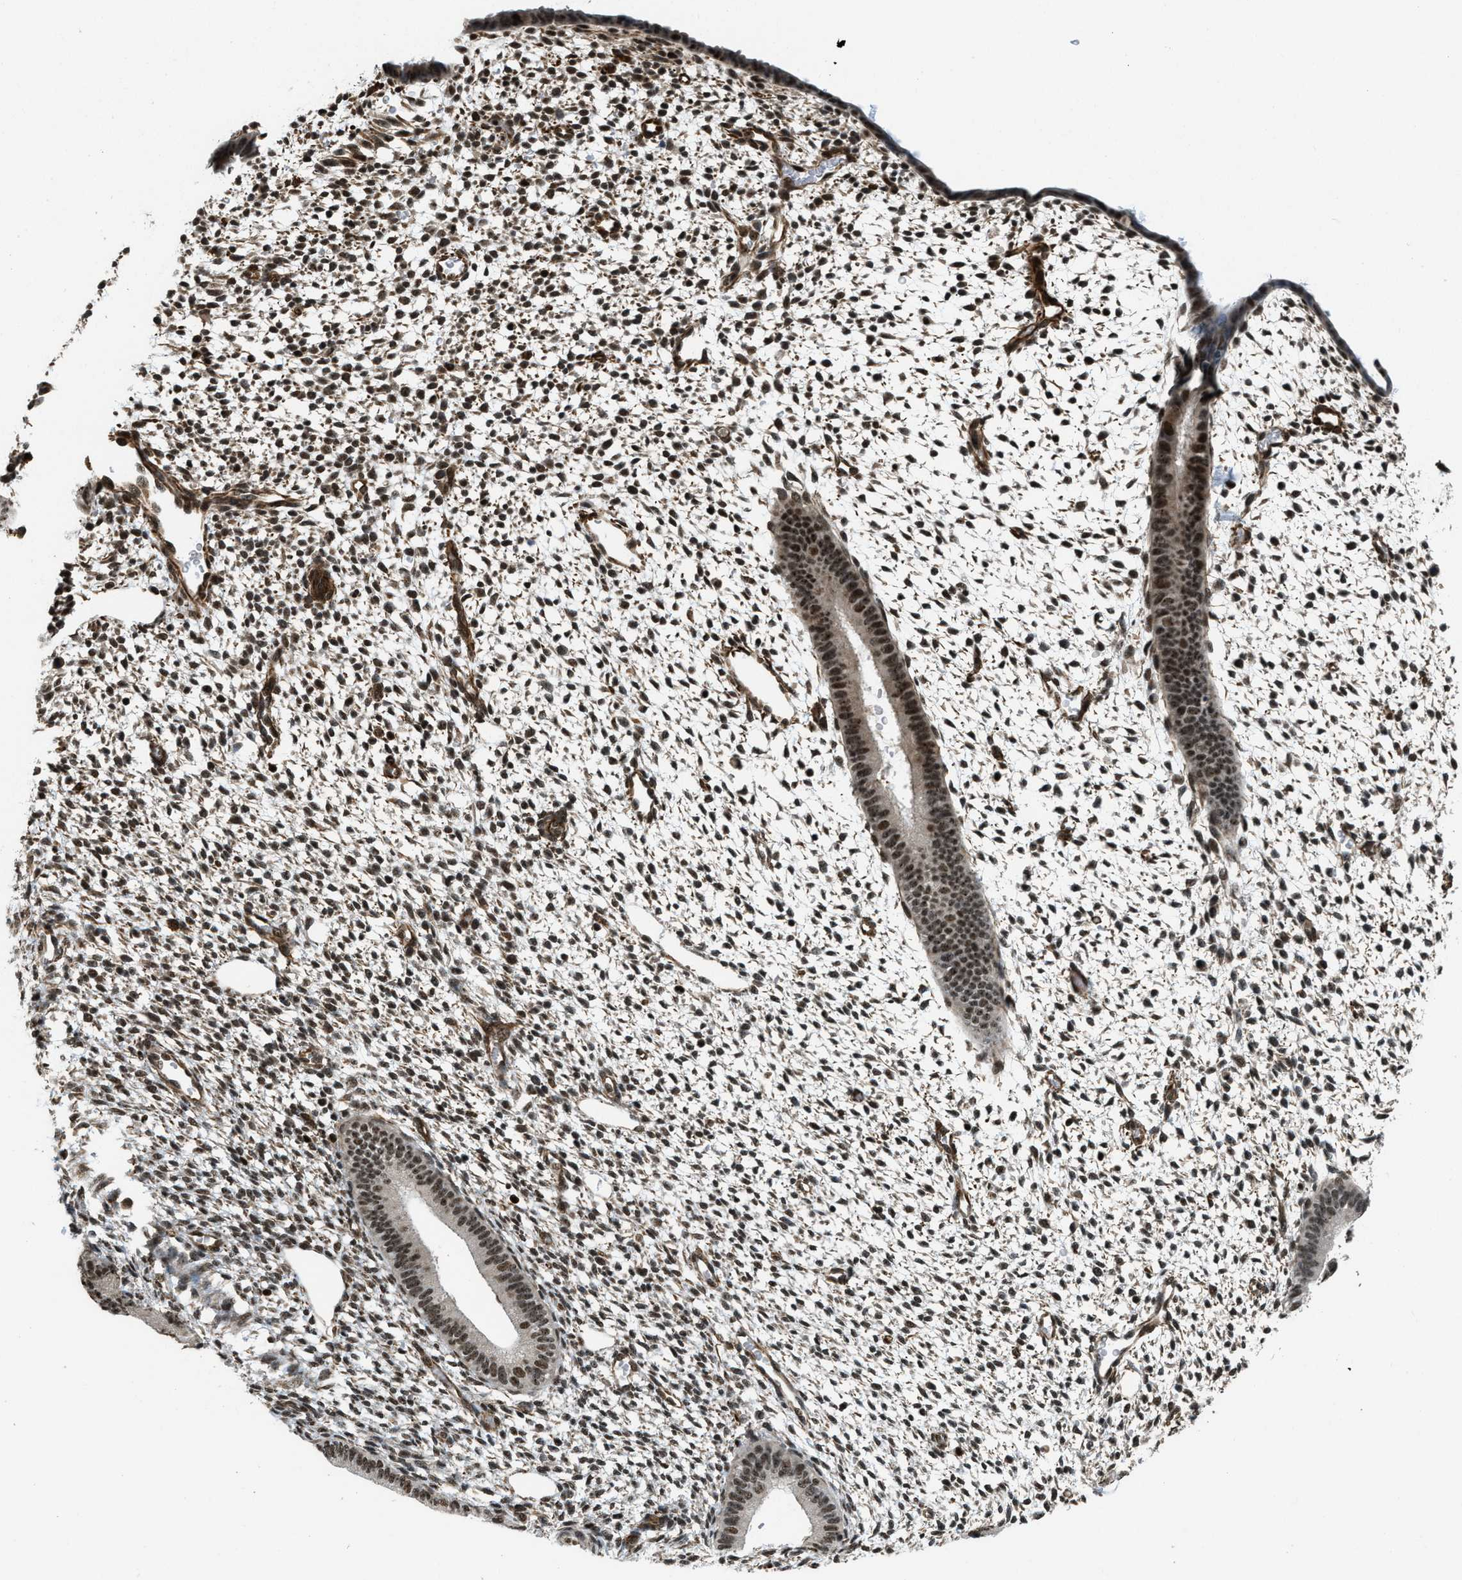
{"staining": {"intensity": "moderate", "quantity": "25%-75%", "location": "nuclear"}, "tissue": "endometrium", "cell_type": "Cells in endometrial stroma", "image_type": "normal", "snomed": [{"axis": "morphology", "description": "Normal tissue, NOS"}, {"axis": "topography", "description": "Endometrium"}], "caption": "Protein staining of unremarkable endometrium shows moderate nuclear expression in approximately 25%-75% of cells in endometrial stroma.", "gene": "E2F1", "patient": {"sex": "female", "age": 46}}